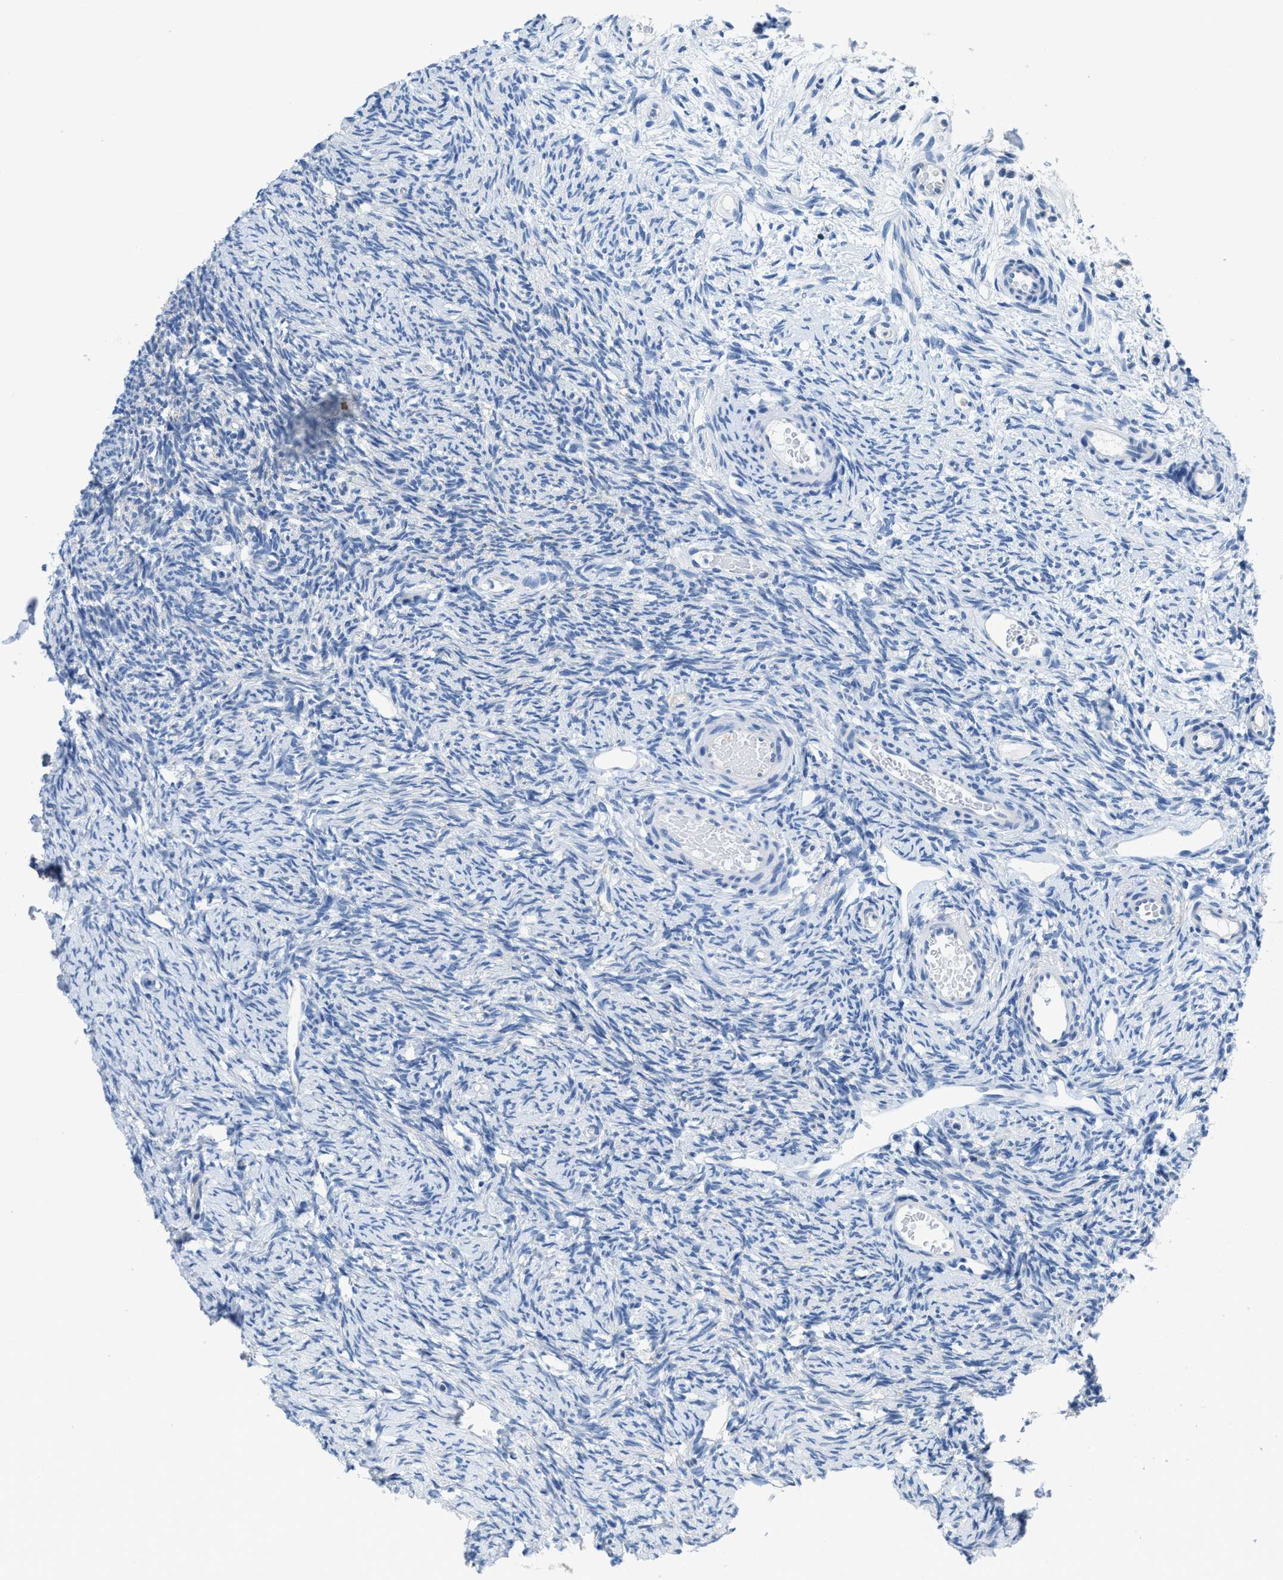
{"staining": {"intensity": "negative", "quantity": "none", "location": "none"}, "tissue": "ovary", "cell_type": "Ovarian stroma cells", "image_type": "normal", "snomed": [{"axis": "morphology", "description": "Normal tissue, NOS"}, {"axis": "topography", "description": "Ovary"}], "caption": "Immunohistochemistry histopathology image of normal human ovary stained for a protein (brown), which displays no positivity in ovarian stroma cells.", "gene": "NUDT5", "patient": {"sex": "female", "age": 33}}